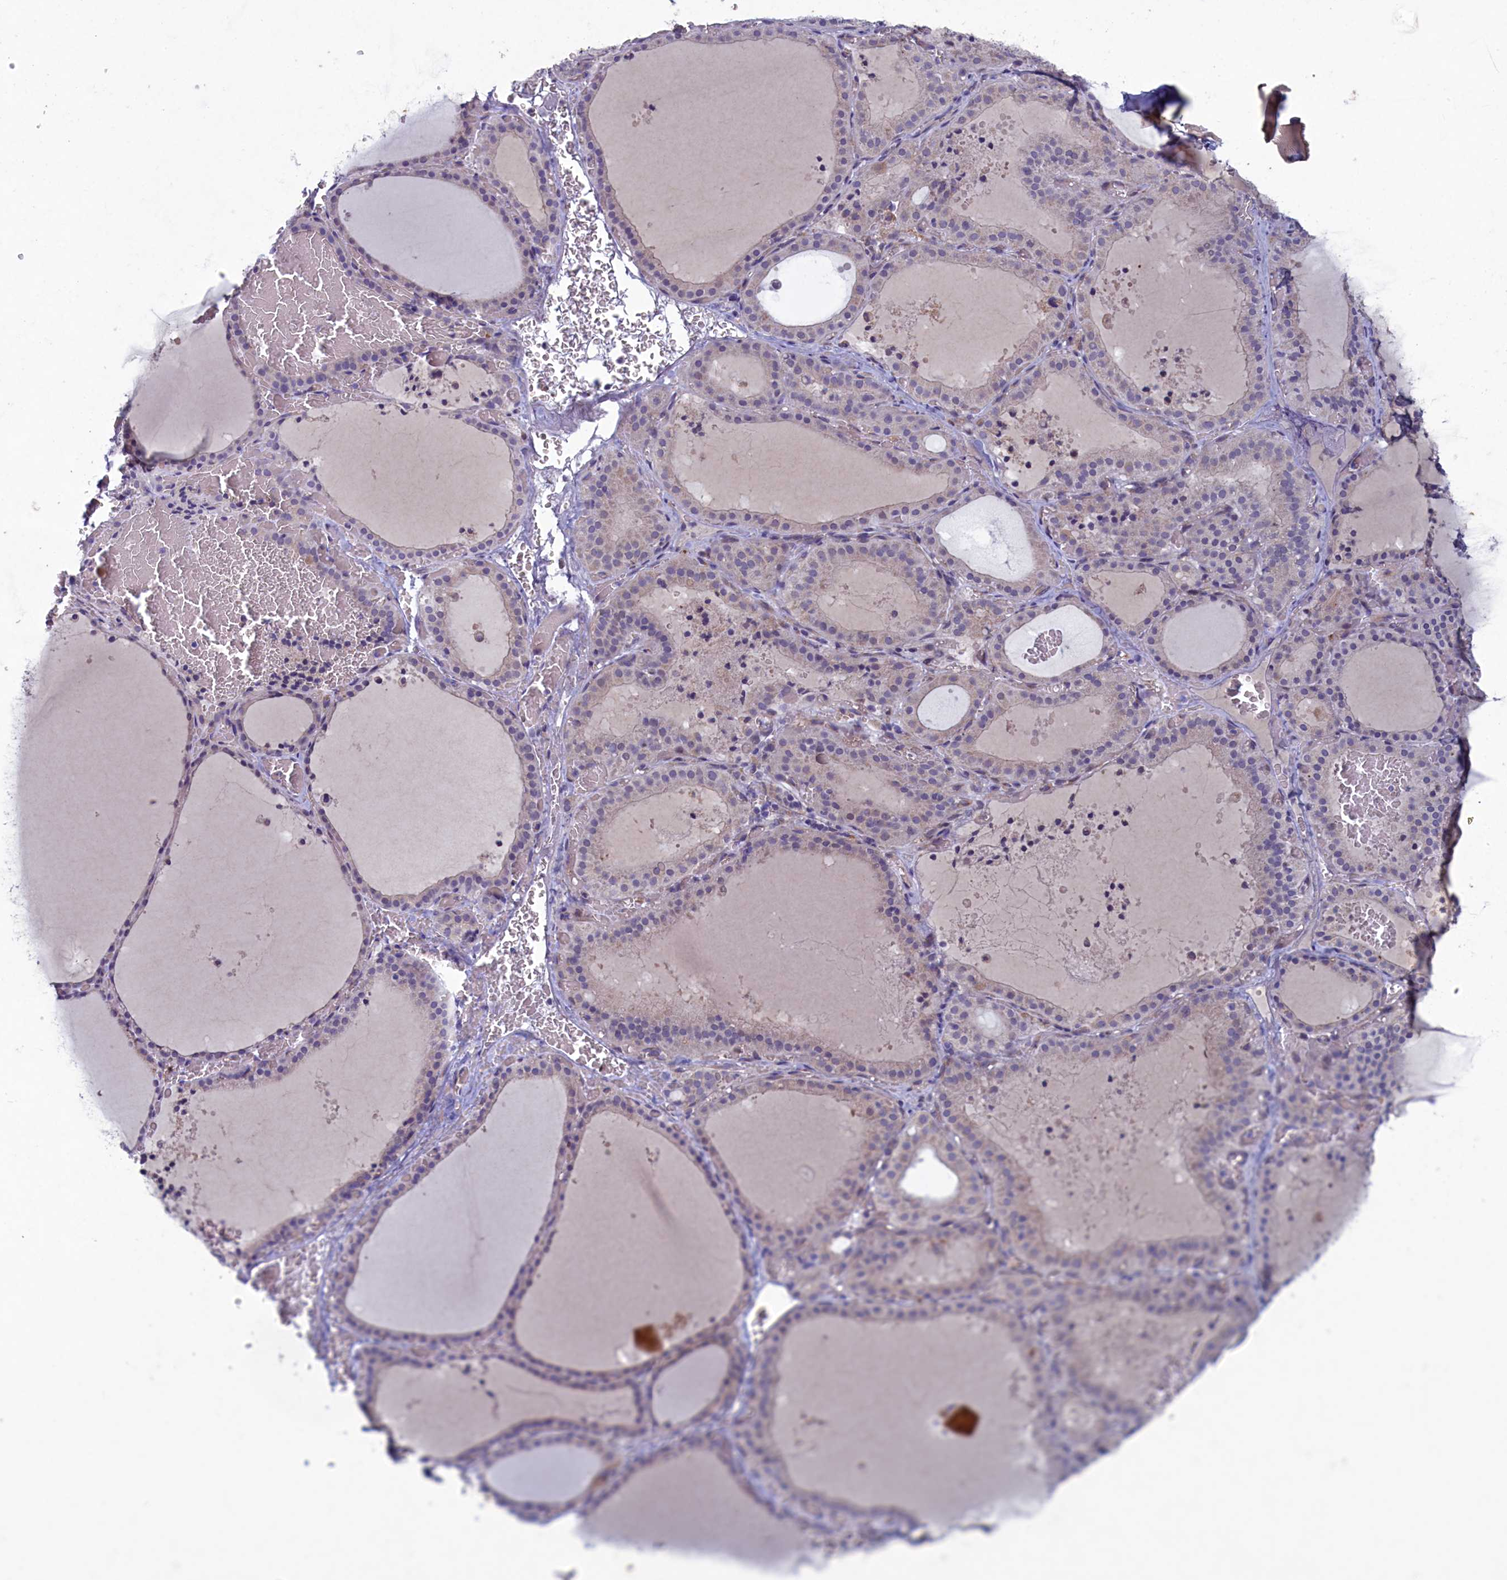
{"staining": {"intensity": "moderate", "quantity": "<25%", "location": "cytoplasmic/membranous"}, "tissue": "thyroid gland", "cell_type": "Glandular cells", "image_type": "normal", "snomed": [{"axis": "morphology", "description": "Normal tissue, NOS"}, {"axis": "topography", "description": "Thyroid gland"}], "caption": "Thyroid gland stained with a brown dye displays moderate cytoplasmic/membranous positive expression in about <25% of glandular cells.", "gene": "PLEKHG6", "patient": {"sex": "female", "age": 39}}